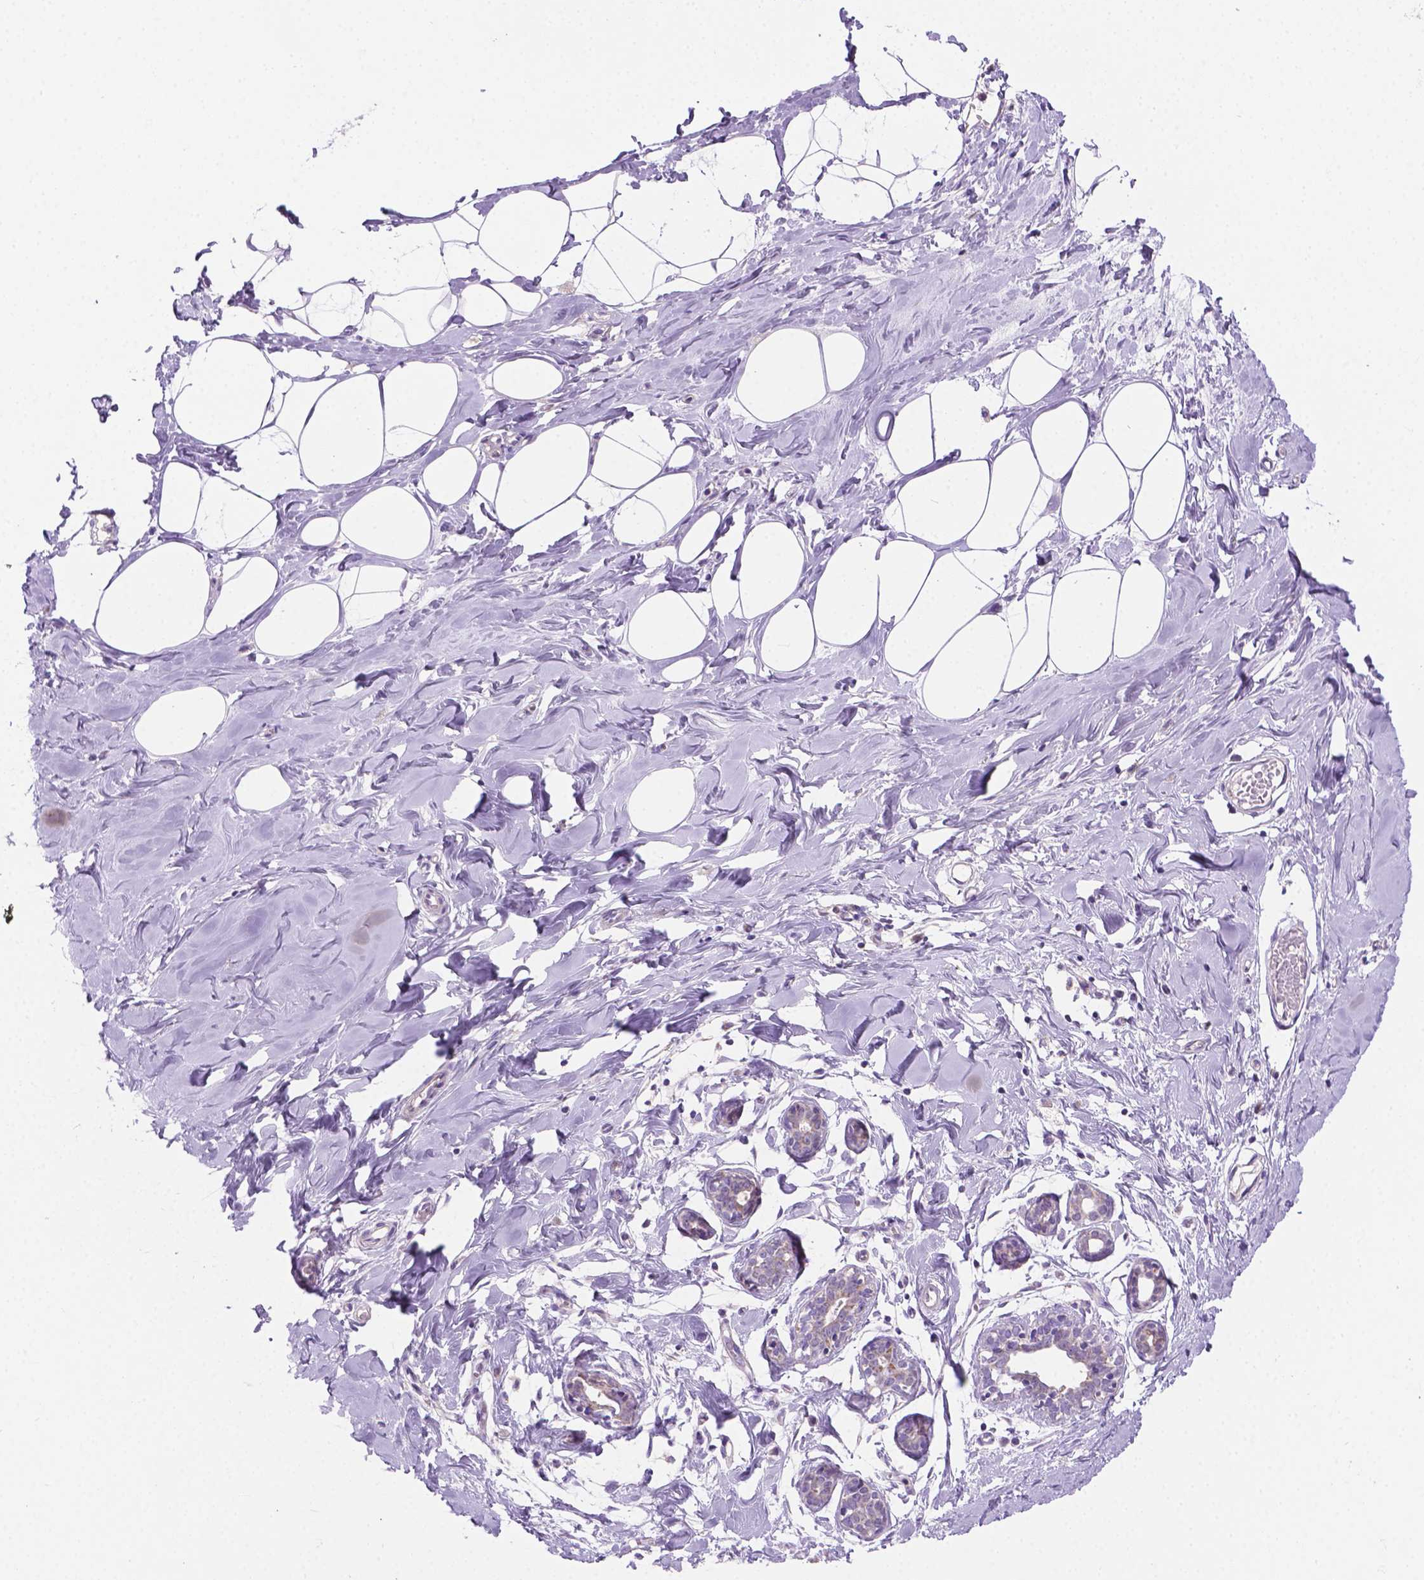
{"staining": {"intensity": "negative", "quantity": "none", "location": "none"}, "tissue": "breast", "cell_type": "Adipocytes", "image_type": "normal", "snomed": [{"axis": "morphology", "description": "Normal tissue, NOS"}, {"axis": "topography", "description": "Breast"}], "caption": "There is no significant staining in adipocytes of breast. (Immunohistochemistry, brightfield microscopy, high magnification).", "gene": "CSPG5", "patient": {"sex": "female", "age": 27}}